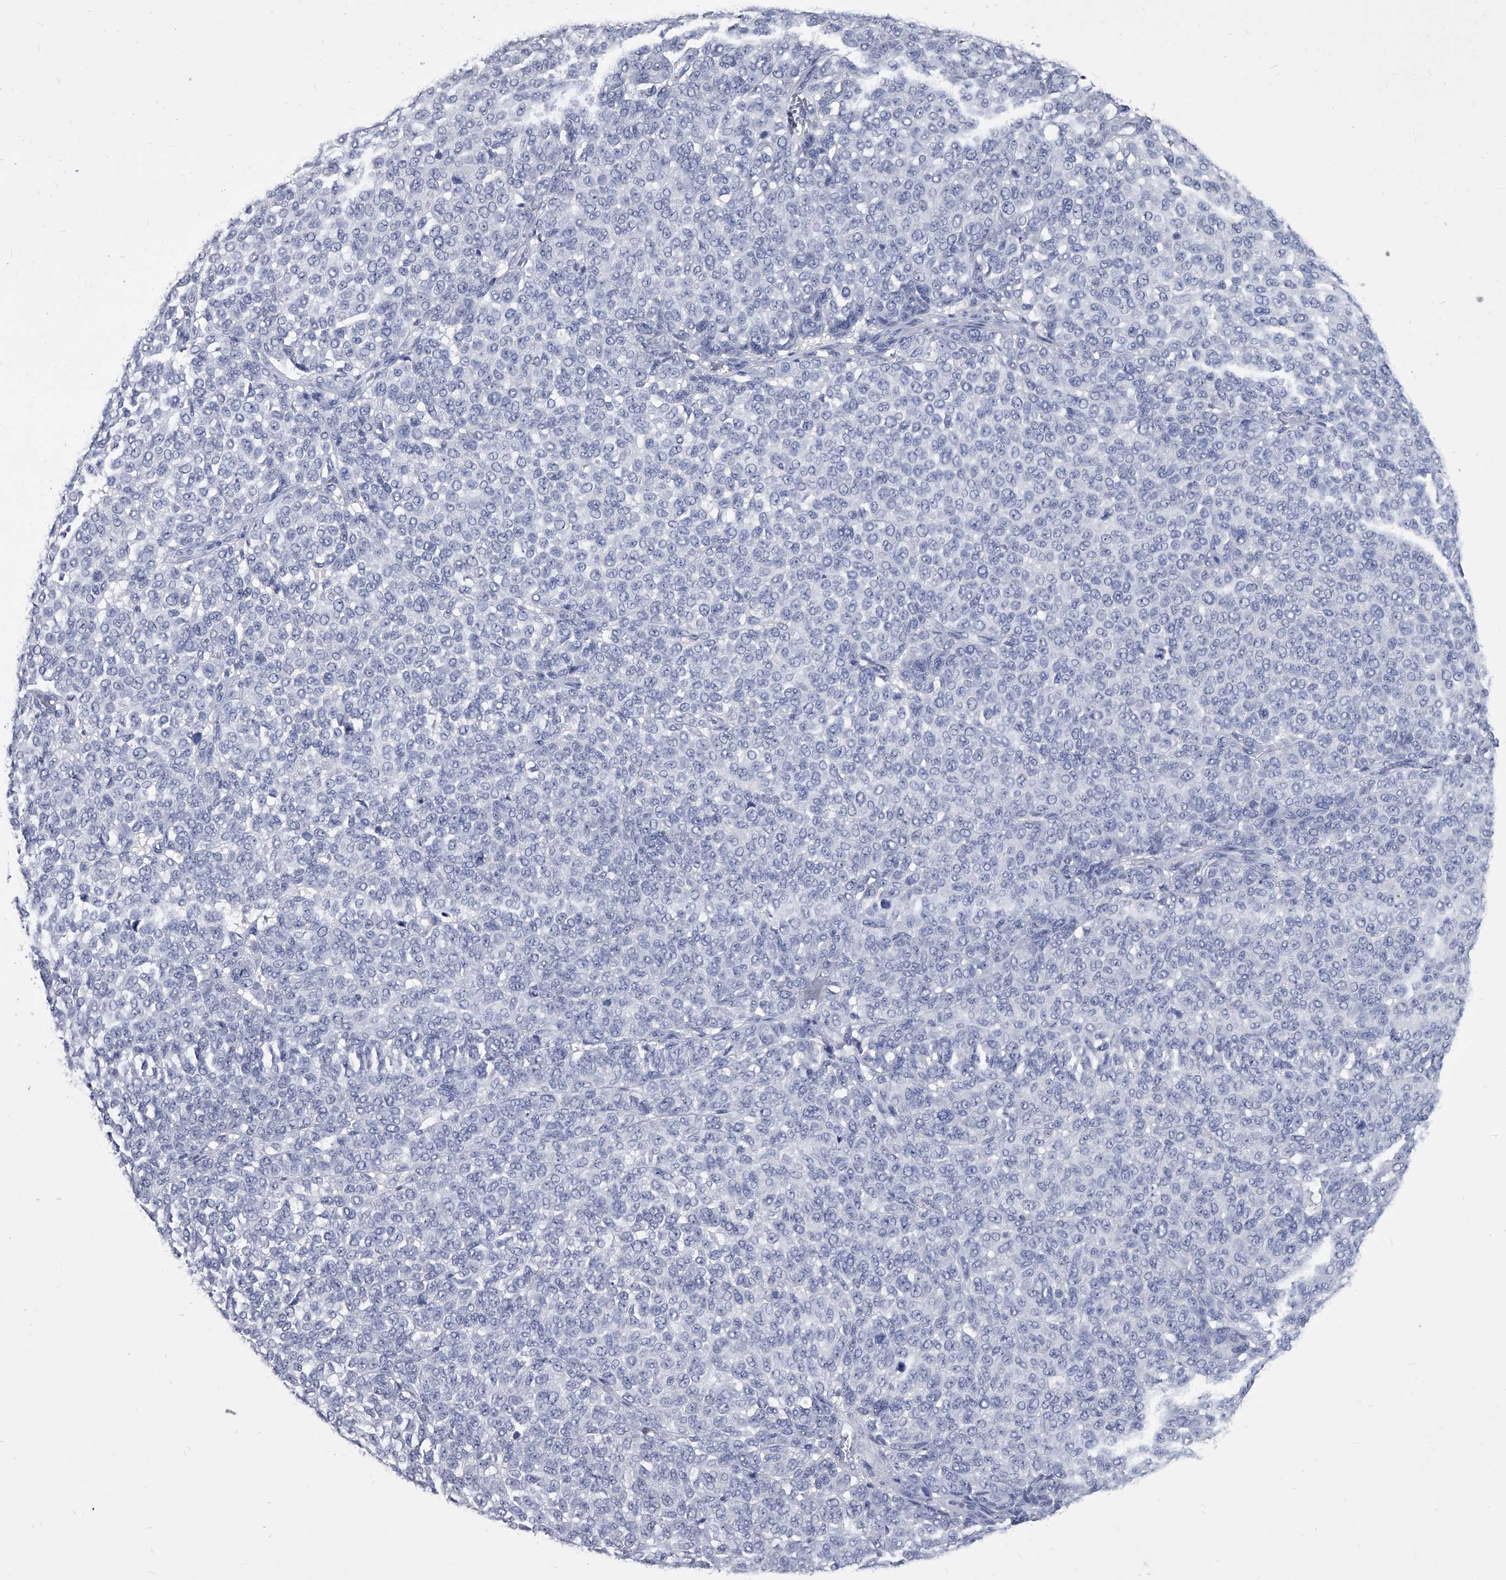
{"staining": {"intensity": "negative", "quantity": "none", "location": "none"}, "tissue": "melanoma", "cell_type": "Tumor cells", "image_type": "cancer", "snomed": [{"axis": "morphology", "description": "Malignant melanoma, NOS"}, {"axis": "topography", "description": "Skin"}], "caption": "Image shows no protein expression in tumor cells of melanoma tissue.", "gene": "BCAS1", "patient": {"sex": "male", "age": 59}}